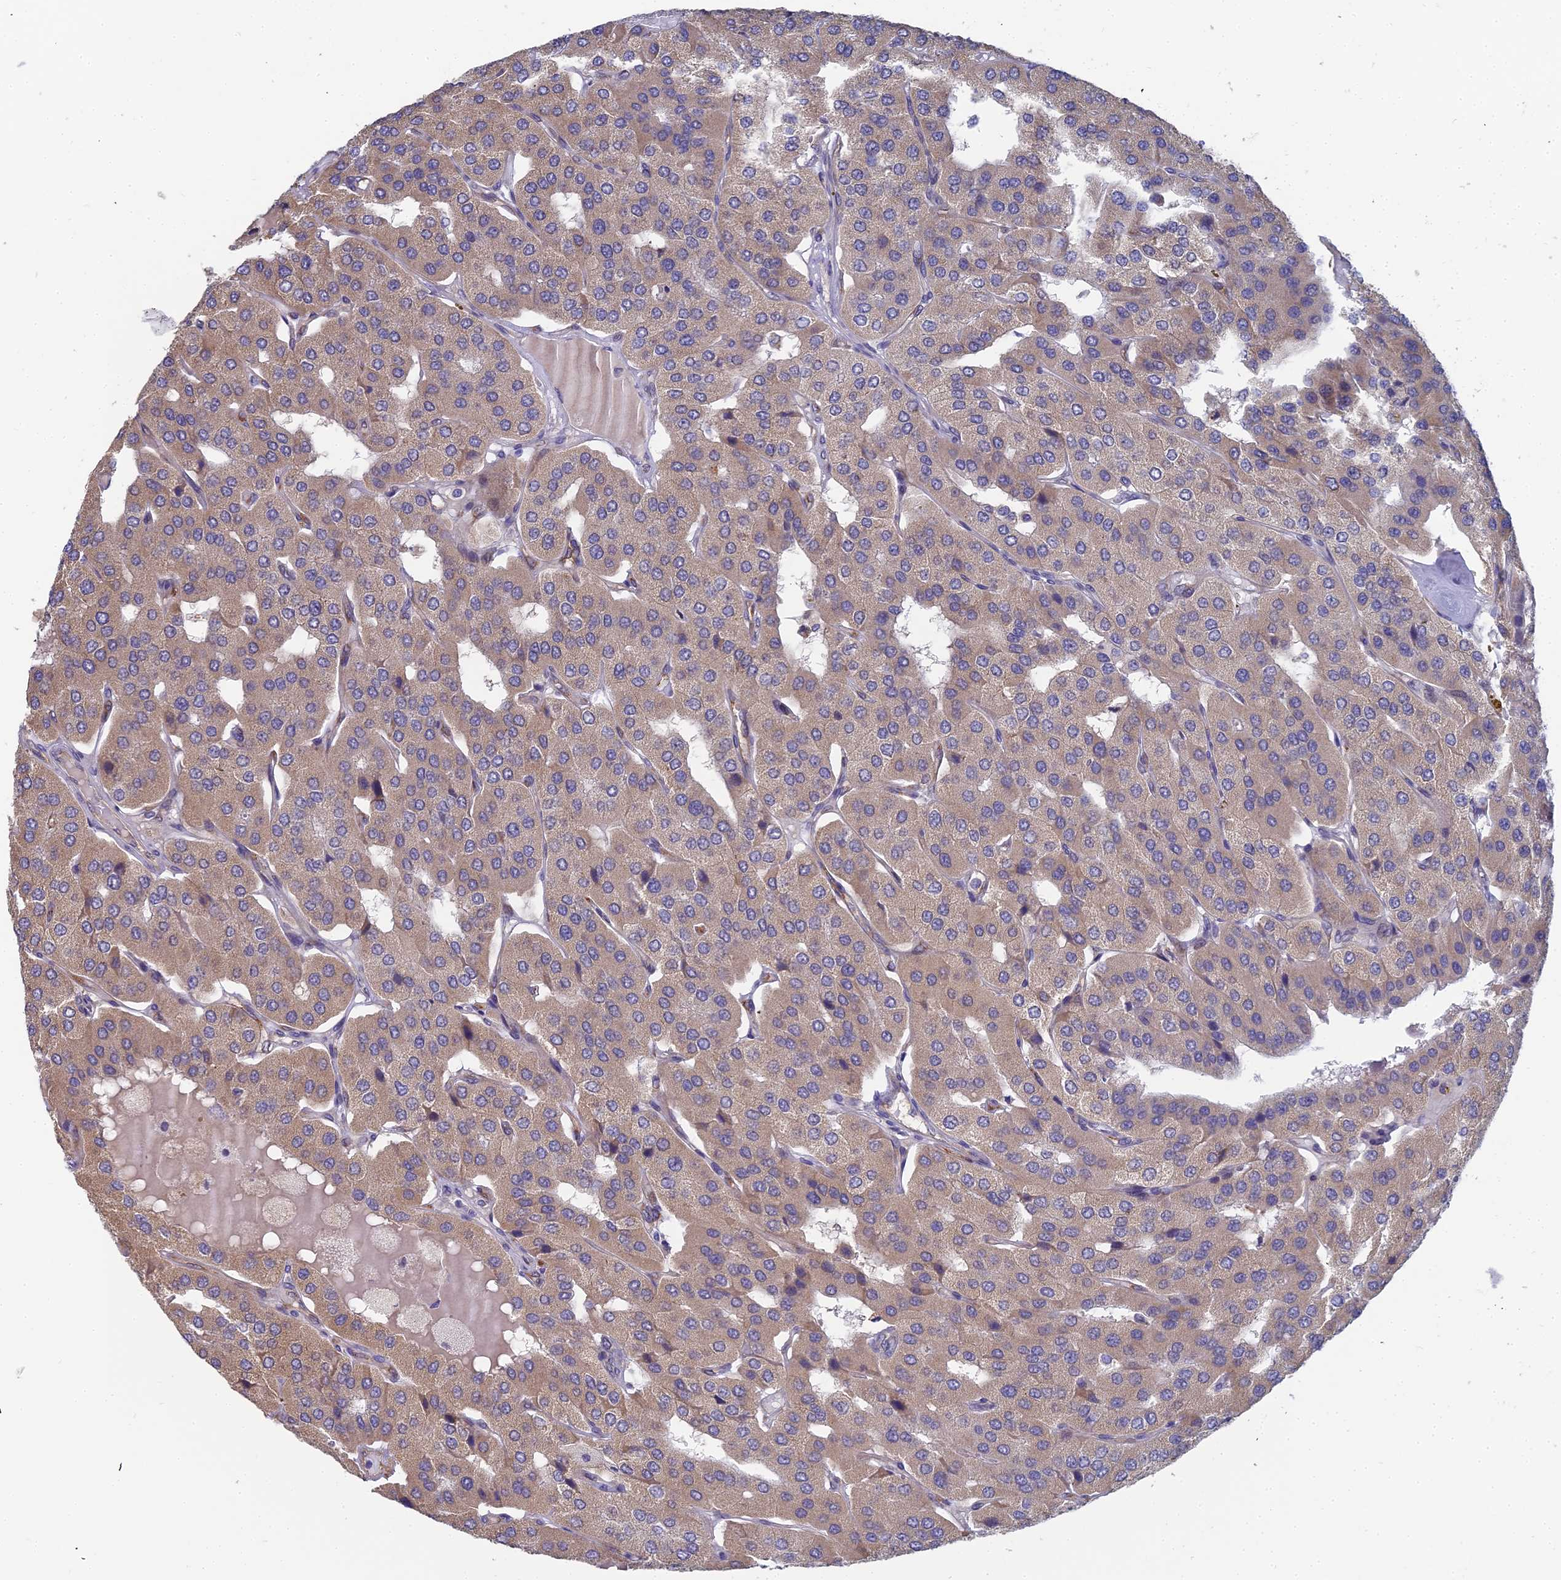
{"staining": {"intensity": "weak", "quantity": ">75%", "location": "cytoplasmic/membranous"}, "tissue": "parathyroid gland", "cell_type": "Glandular cells", "image_type": "normal", "snomed": [{"axis": "morphology", "description": "Normal tissue, NOS"}, {"axis": "morphology", "description": "Adenoma, NOS"}, {"axis": "topography", "description": "Parathyroid gland"}], "caption": "Immunohistochemistry histopathology image of normal parathyroid gland: human parathyroid gland stained using immunohistochemistry exhibits low levels of weak protein expression localized specifically in the cytoplasmic/membranous of glandular cells, appearing as a cytoplasmic/membranous brown color.", "gene": "RDX", "patient": {"sex": "female", "age": 86}}